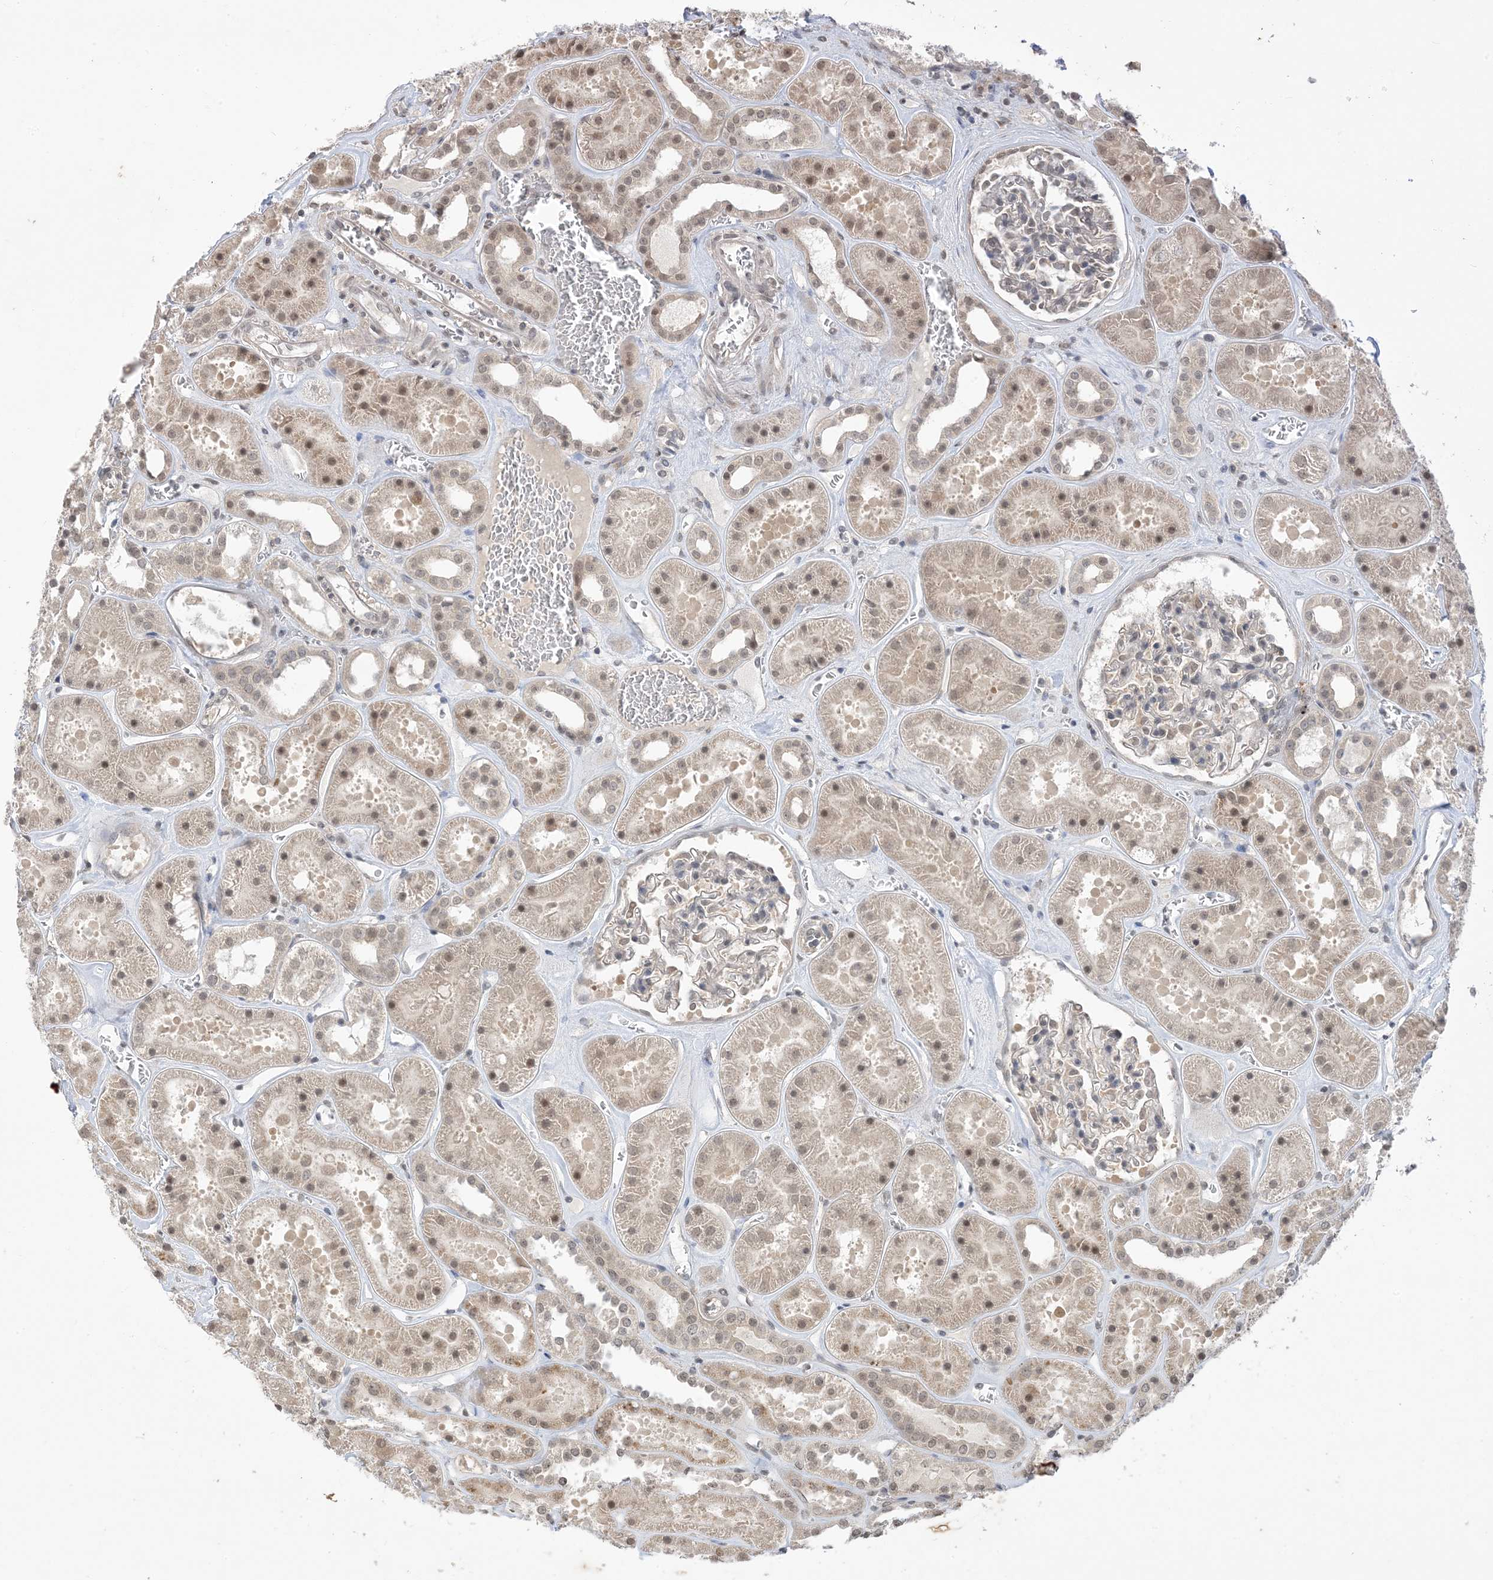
{"staining": {"intensity": "negative", "quantity": "none", "location": "none"}, "tissue": "kidney", "cell_type": "Cells in glomeruli", "image_type": "normal", "snomed": [{"axis": "morphology", "description": "Normal tissue, NOS"}, {"axis": "topography", "description": "Kidney"}], "caption": "Immunohistochemistry (IHC) image of normal kidney: kidney stained with DAB (3,3'-diaminobenzidine) displays no significant protein positivity in cells in glomeruli.", "gene": "RANBP9", "patient": {"sex": "female", "age": 41}}